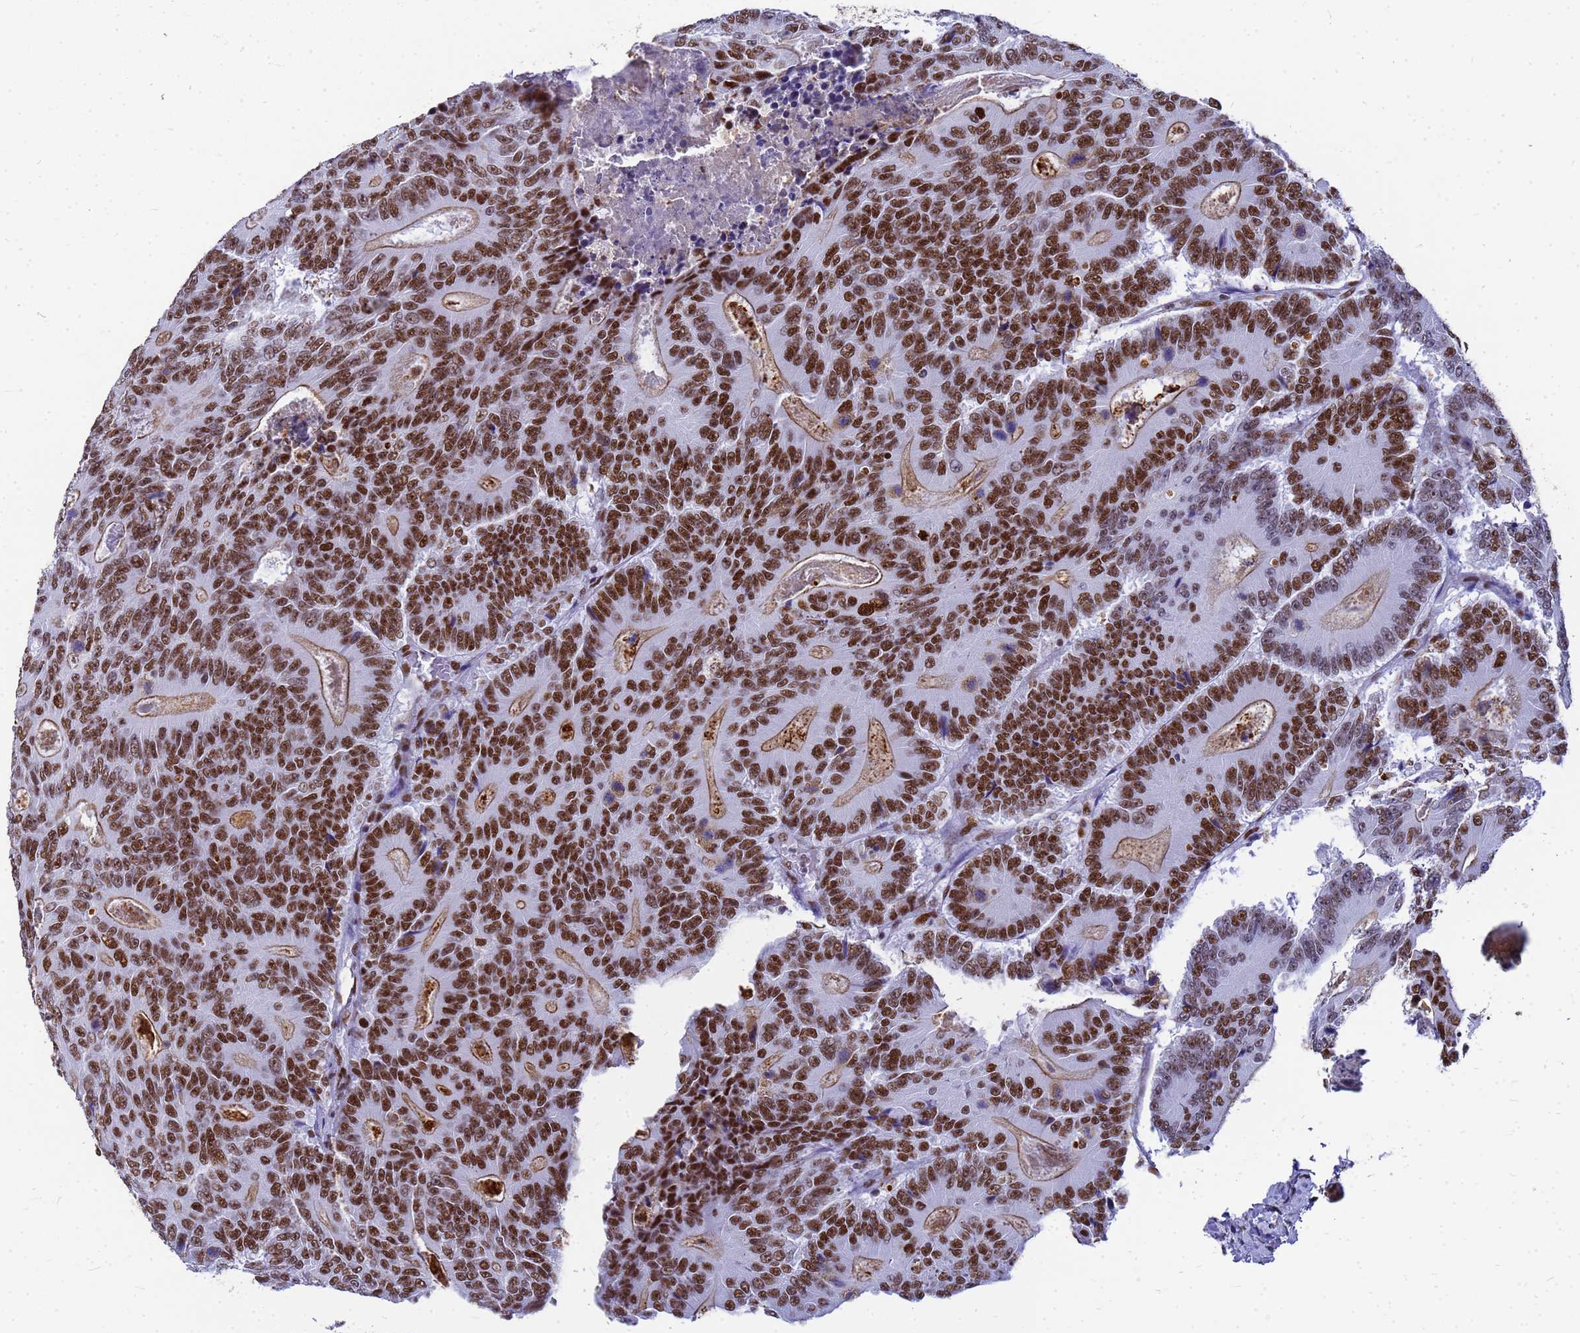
{"staining": {"intensity": "strong", "quantity": ">75%", "location": "nuclear"}, "tissue": "colorectal cancer", "cell_type": "Tumor cells", "image_type": "cancer", "snomed": [{"axis": "morphology", "description": "Adenocarcinoma, NOS"}, {"axis": "topography", "description": "Colon"}], "caption": "Immunohistochemistry image of human colorectal cancer (adenocarcinoma) stained for a protein (brown), which exhibits high levels of strong nuclear staining in approximately >75% of tumor cells.", "gene": "SART3", "patient": {"sex": "male", "age": 83}}